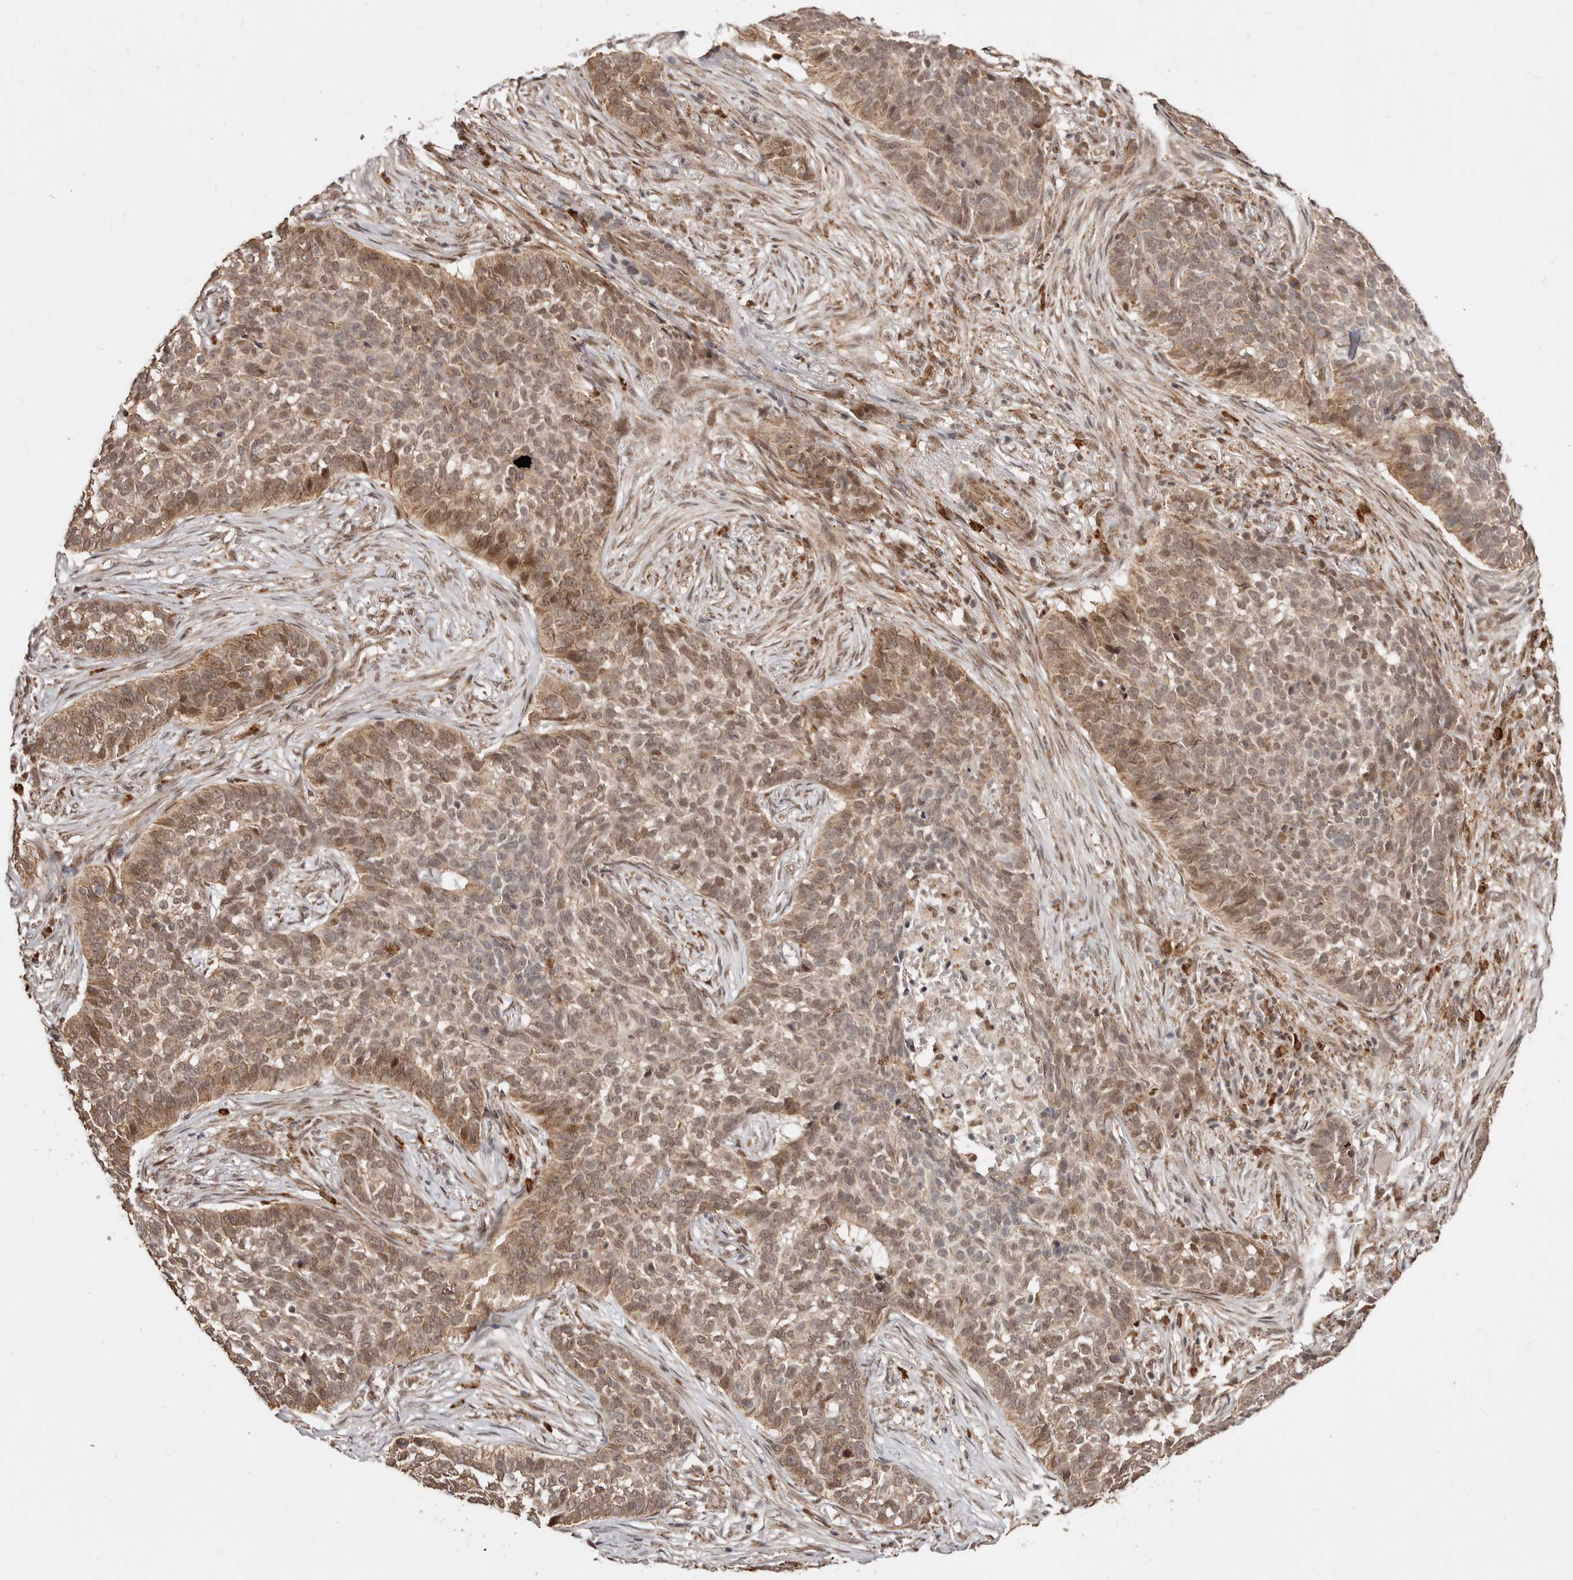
{"staining": {"intensity": "moderate", "quantity": ">75%", "location": "cytoplasmic/membranous,nuclear"}, "tissue": "skin cancer", "cell_type": "Tumor cells", "image_type": "cancer", "snomed": [{"axis": "morphology", "description": "Basal cell carcinoma"}, {"axis": "topography", "description": "Skin"}], "caption": "The micrograph shows immunohistochemical staining of skin cancer. There is moderate cytoplasmic/membranous and nuclear staining is present in about >75% of tumor cells.", "gene": "SEC14L1", "patient": {"sex": "male", "age": 85}}